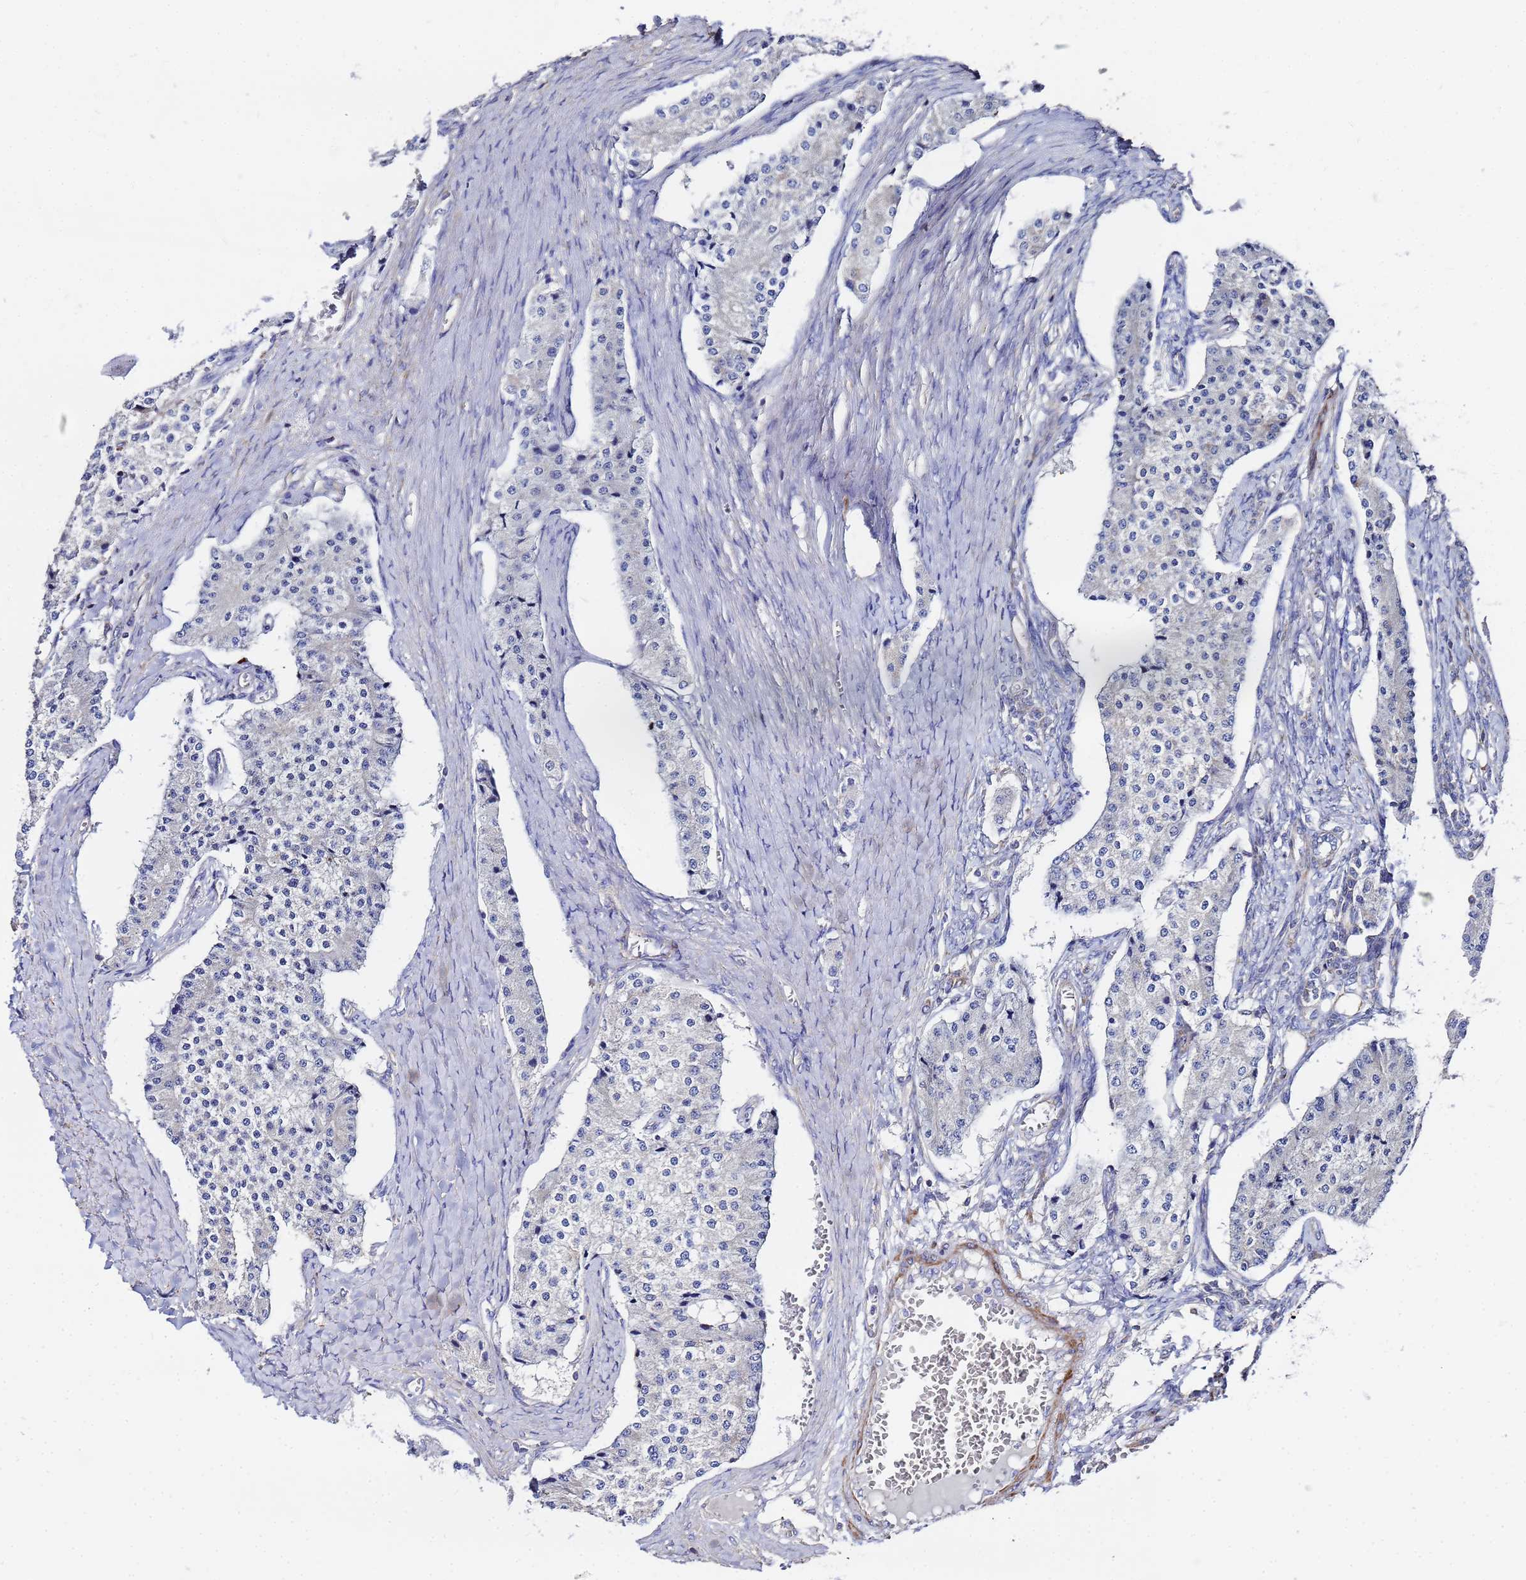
{"staining": {"intensity": "negative", "quantity": "none", "location": "none"}, "tissue": "carcinoid", "cell_type": "Tumor cells", "image_type": "cancer", "snomed": [{"axis": "morphology", "description": "Carcinoid, malignant, NOS"}, {"axis": "topography", "description": "Colon"}], "caption": "Tumor cells show no significant protein positivity in carcinoid (malignant). Brightfield microscopy of IHC stained with DAB (brown) and hematoxylin (blue), captured at high magnification.", "gene": "FAHD2A", "patient": {"sex": "female", "age": 52}}